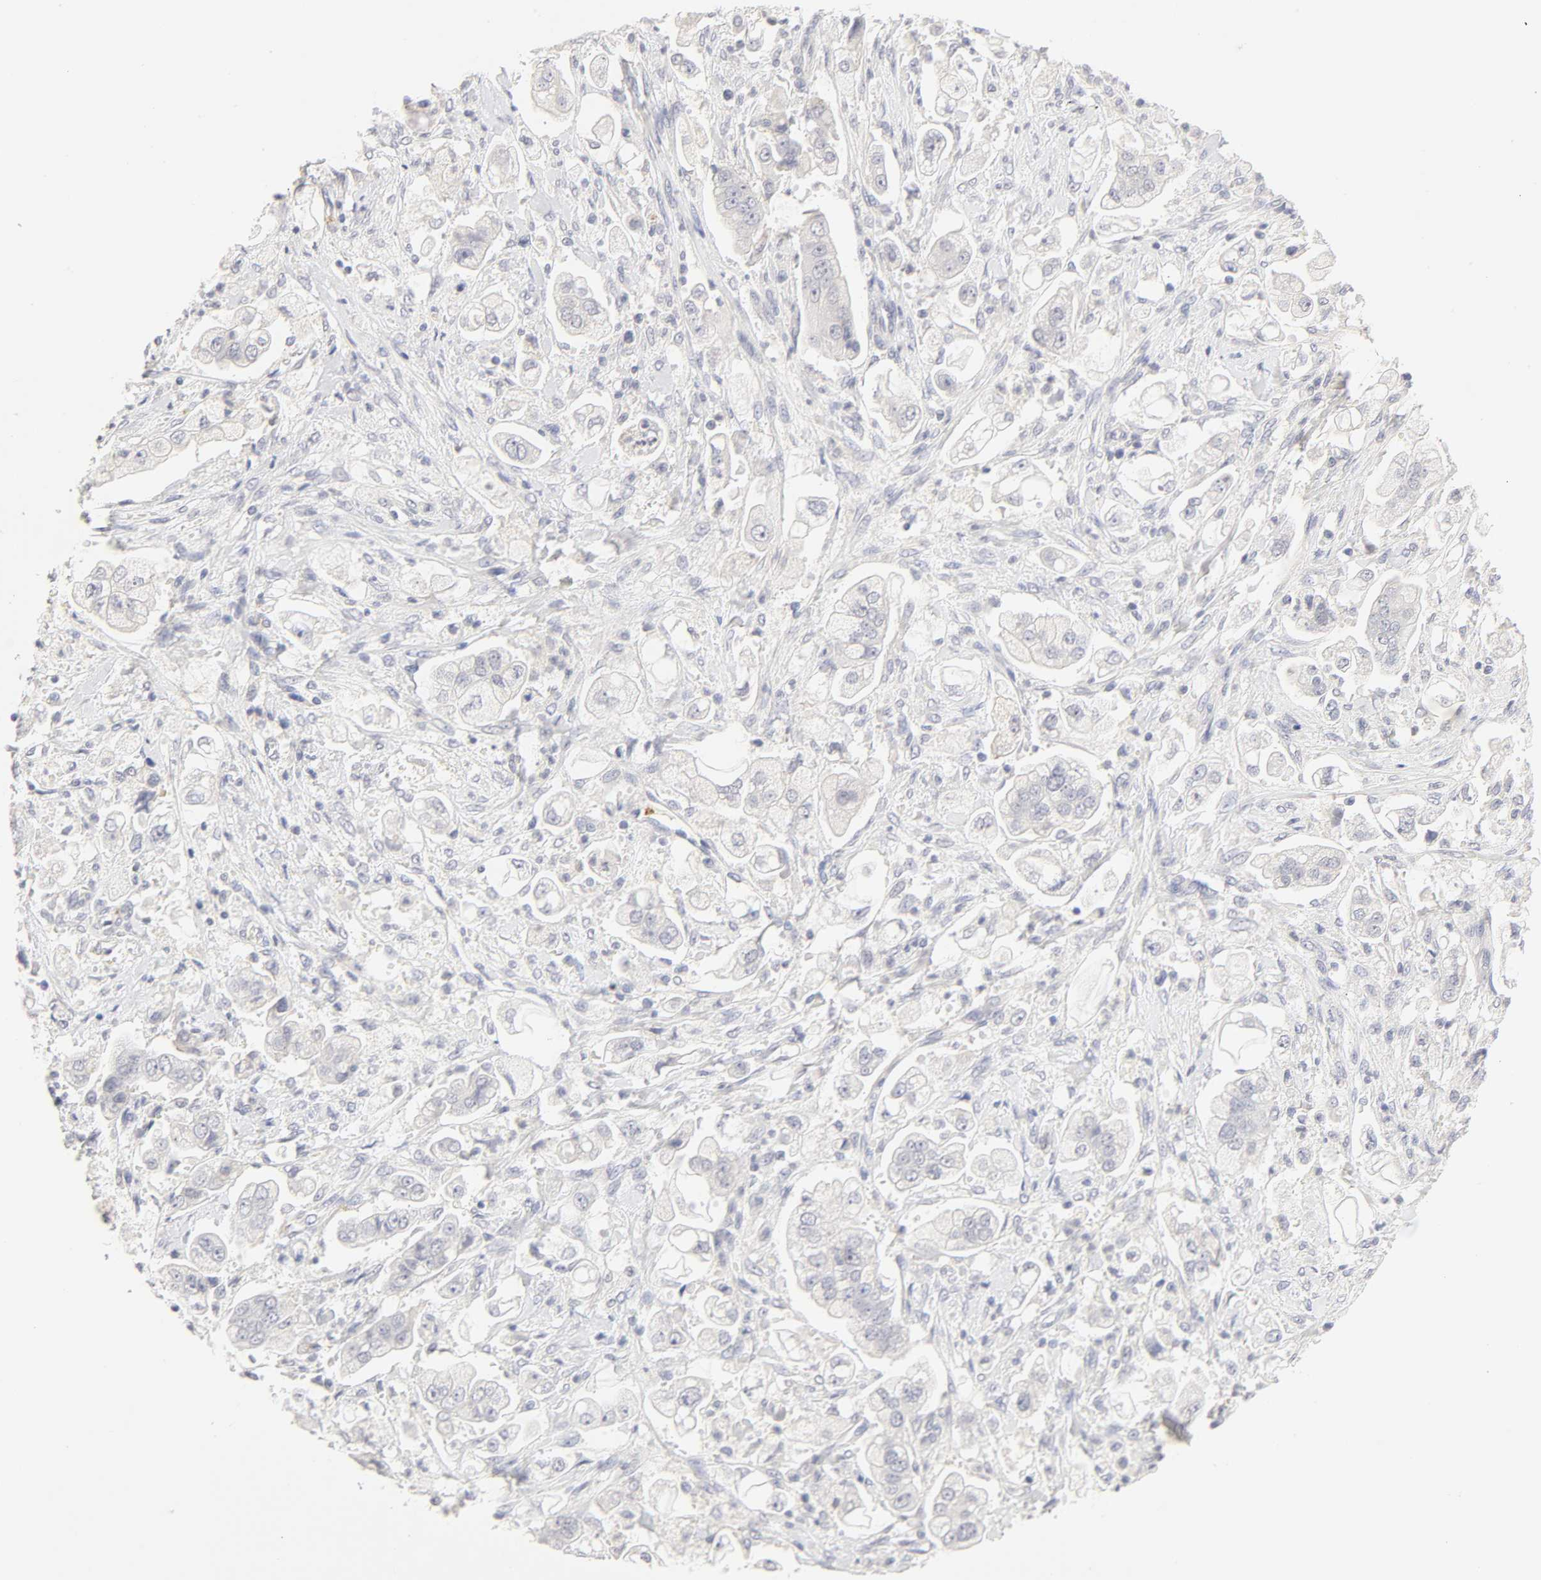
{"staining": {"intensity": "negative", "quantity": "none", "location": "none"}, "tissue": "stomach cancer", "cell_type": "Tumor cells", "image_type": "cancer", "snomed": [{"axis": "morphology", "description": "Adenocarcinoma, NOS"}, {"axis": "topography", "description": "Stomach"}], "caption": "A histopathology image of human stomach adenocarcinoma is negative for staining in tumor cells.", "gene": "CYP4B1", "patient": {"sex": "male", "age": 62}}